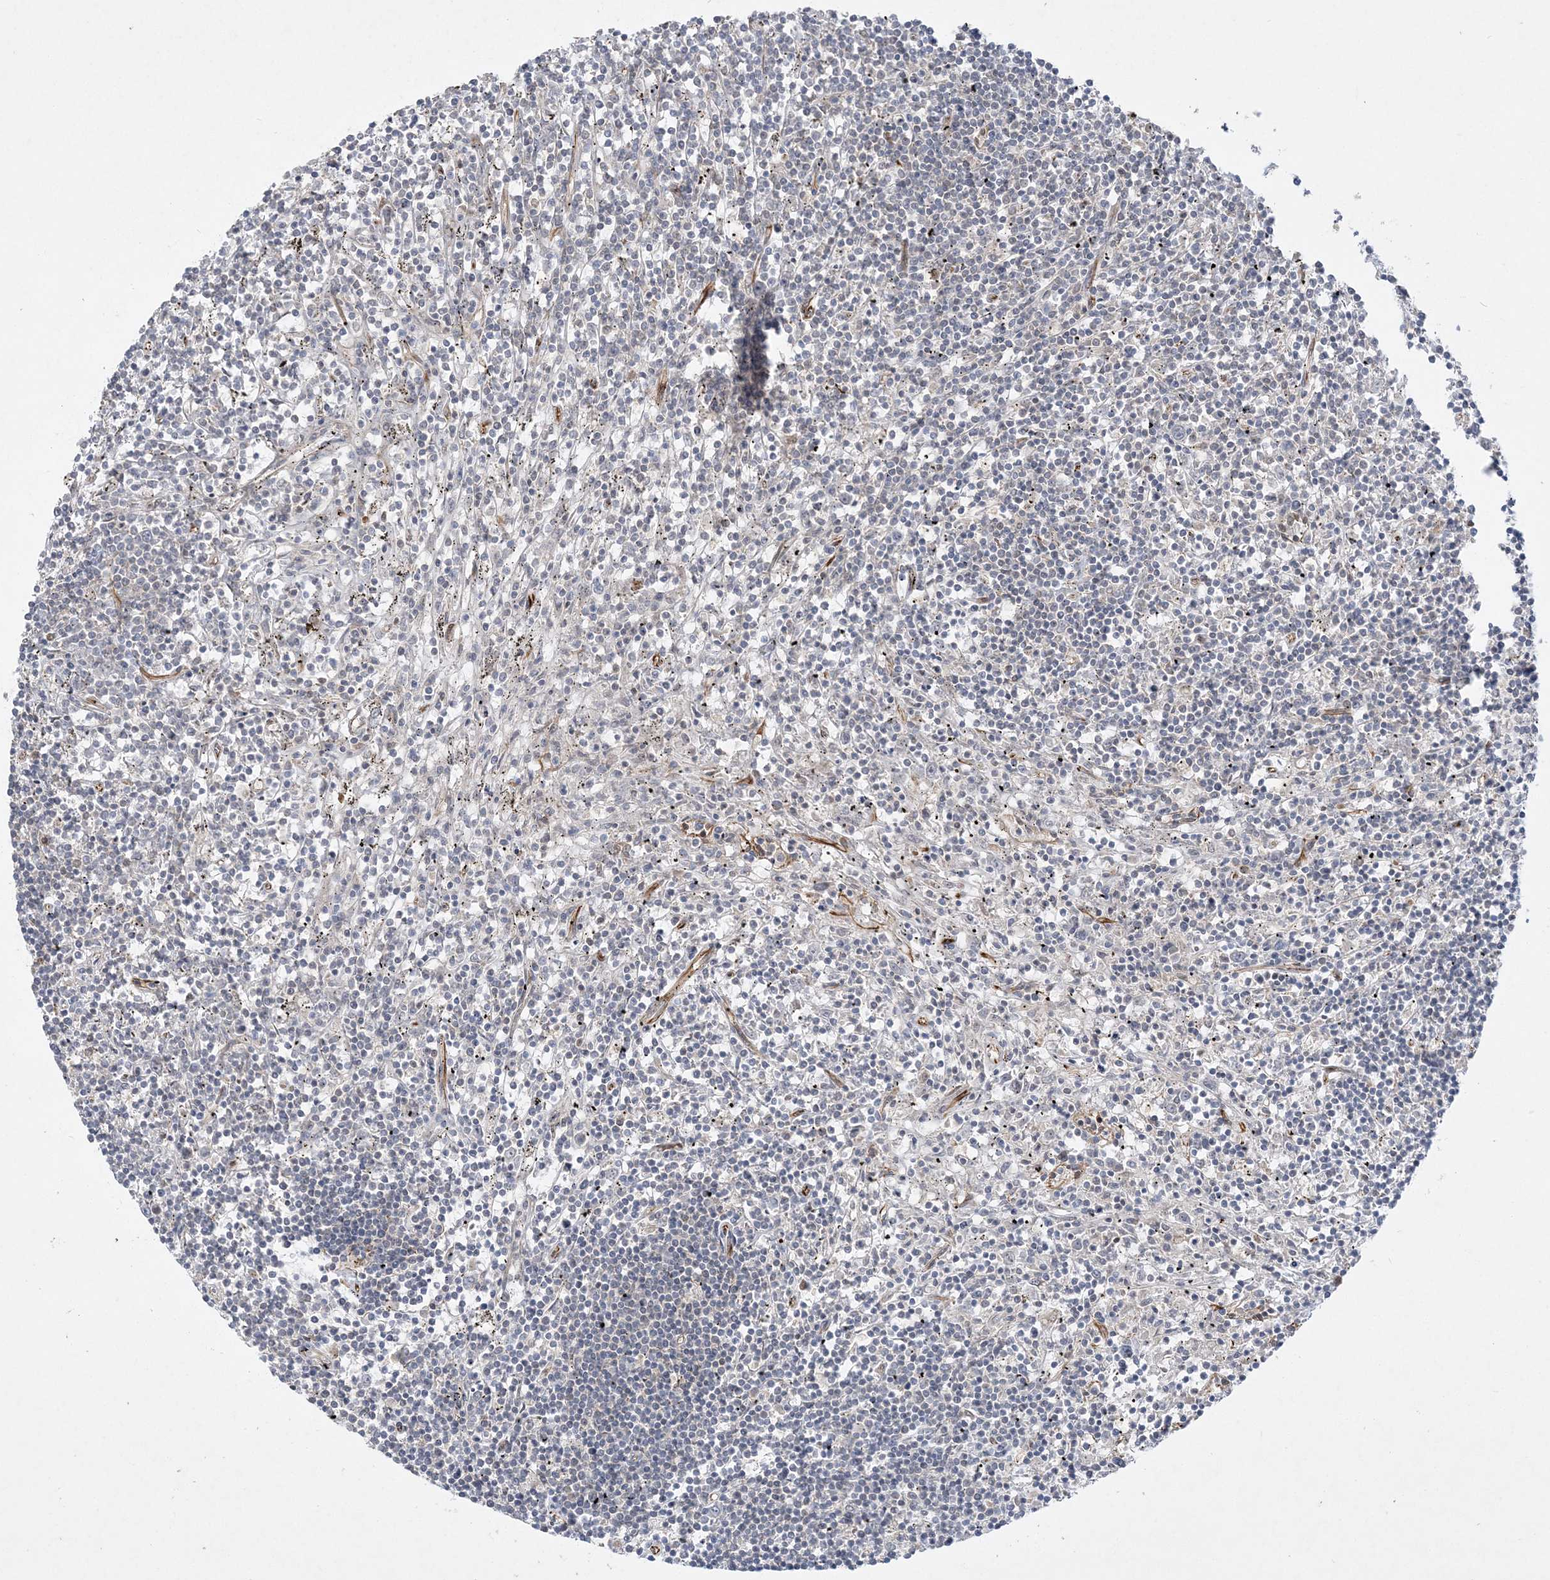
{"staining": {"intensity": "negative", "quantity": "none", "location": "none"}, "tissue": "lymphoma", "cell_type": "Tumor cells", "image_type": "cancer", "snomed": [{"axis": "morphology", "description": "Malignant lymphoma, non-Hodgkin's type, Low grade"}, {"axis": "topography", "description": "Spleen"}], "caption": "An IHC histopathology image of lymphoma is shown. There is no staining in tumor cells of lymphoma.", "gene": "INPP1", "patient": {"sex": "male", "age": 76}}